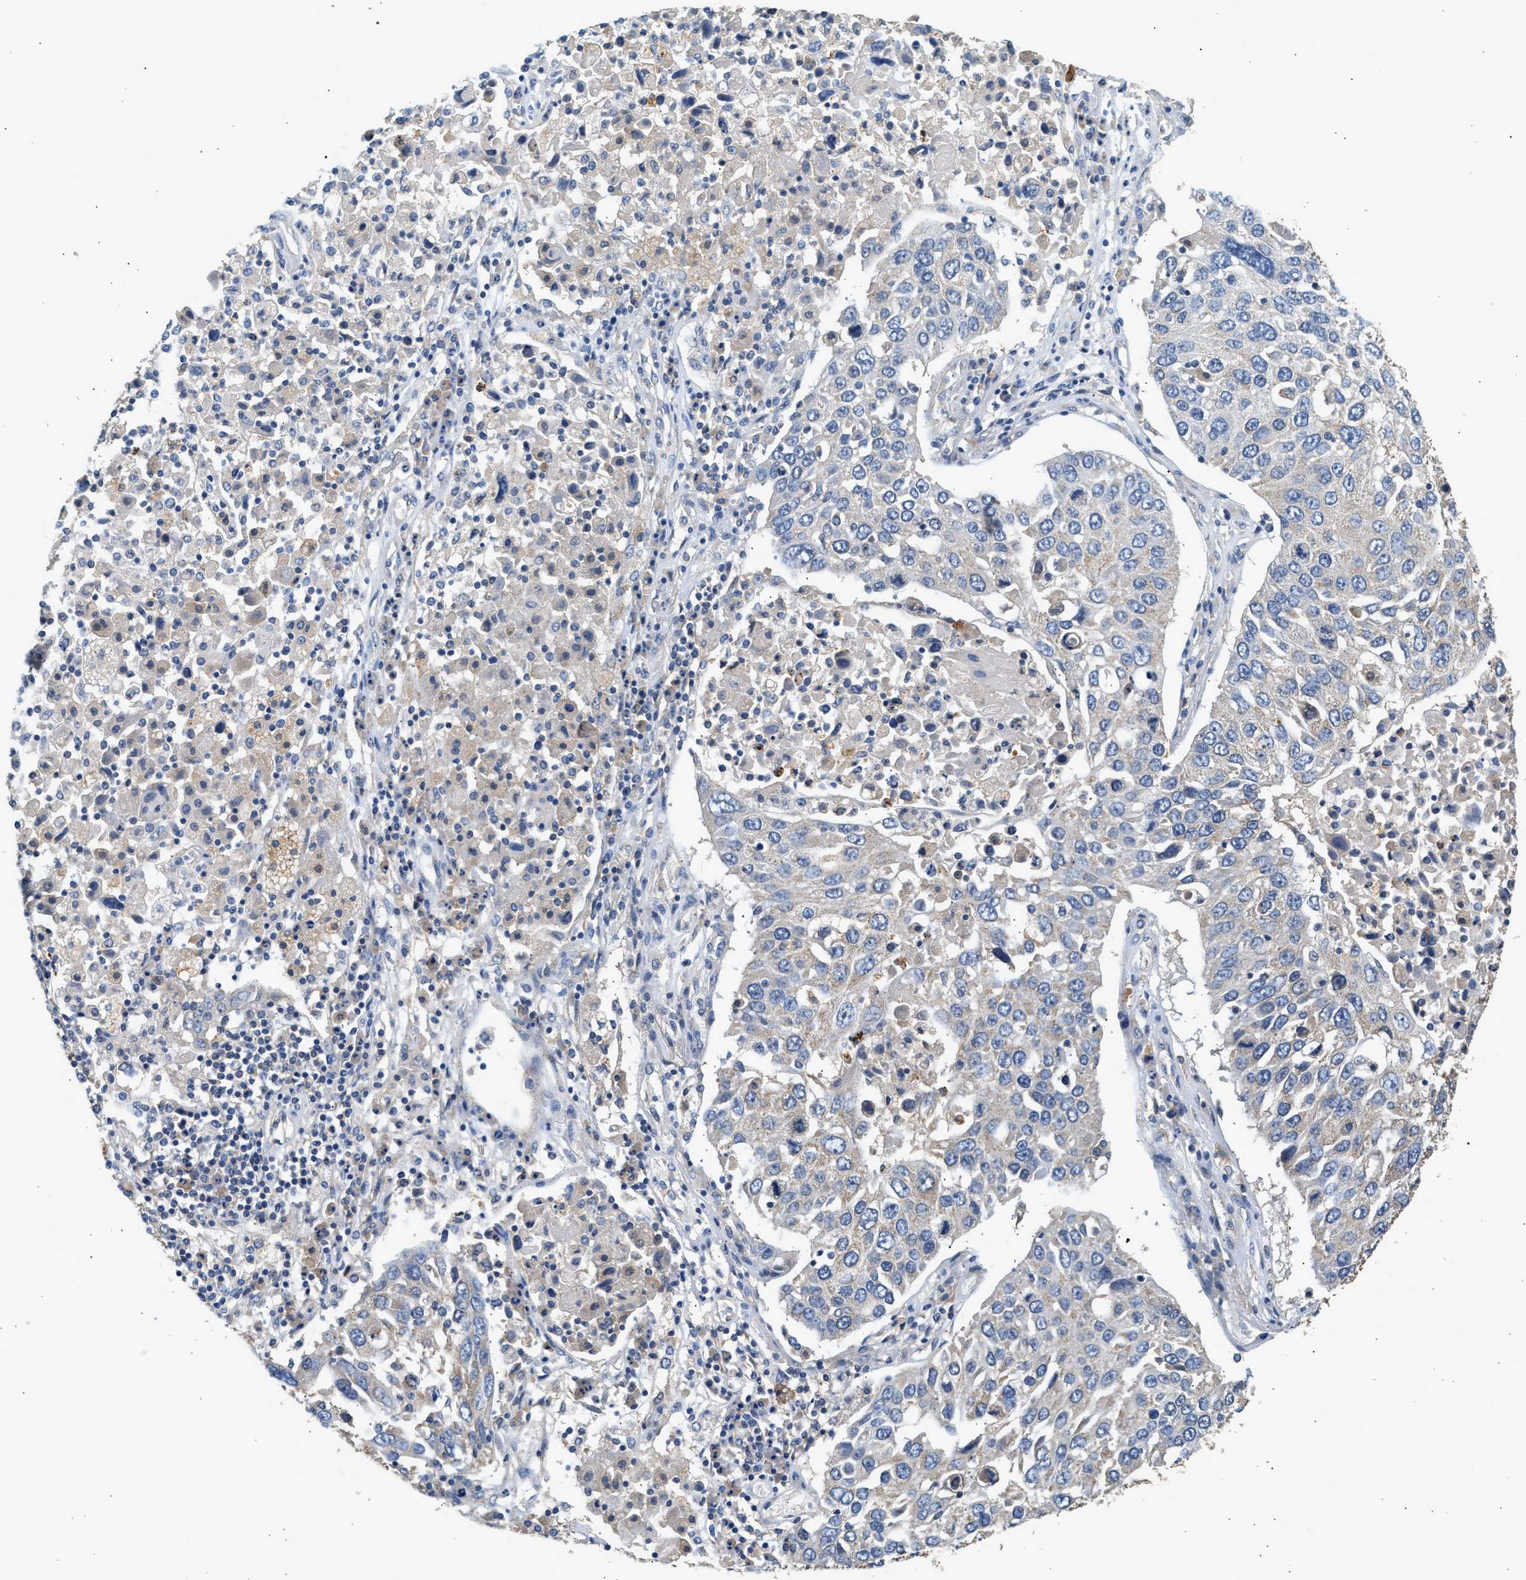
{"staining": {"intensity": "negative", "quantity": "none", "location": "none"}, "tissue": "lung cancer", "cell_type": "Tumor cells", "image_type": "cancer", "snomed": [{"axis": "morphology", "description": "Squamous cell carcinoma, NOS"}, {"axis": "topography", "description": "Lung"}], "caption": "An IHC histopathology image of lung cancer (squamous cell carcinoma) is shown. There is no staining in tumor cells of lung cancer (squamous cell carcinoma).", "gene": "WDR31", "patient": {"sex": "male", "age": 65}}